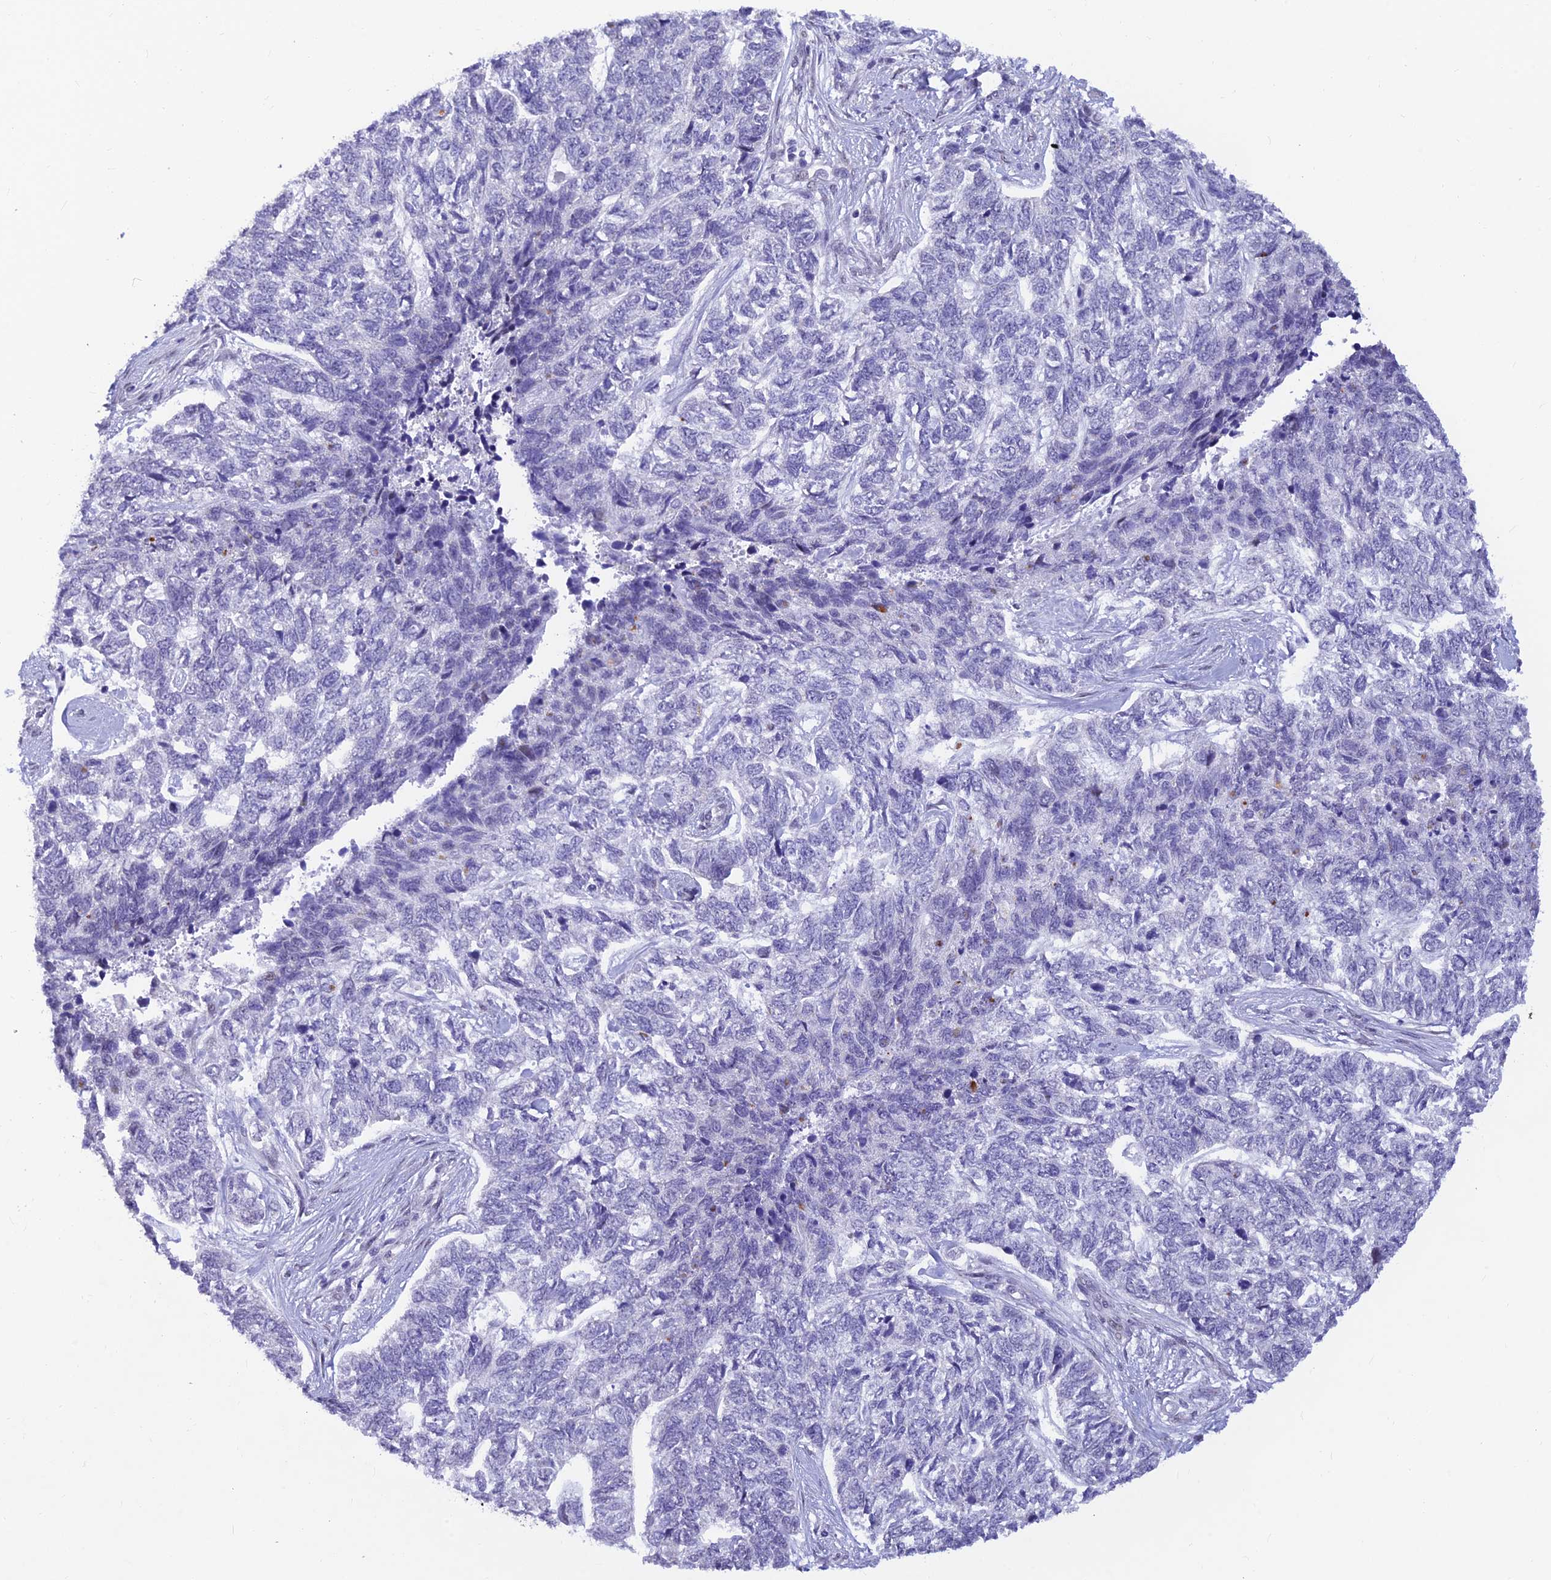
{"staining": {"intensity": "negative", "quantity": "none", "location": "none"}, "tissue": "skin cancer", "cell_type": "Tumor cells", "image_type": "cancer", "snomed": [{"axis": "morphology", "description": "Basal cell carcinoma"}, {"axis": "topography", "description": "Skin"}], "caption": "High magnification brightfield microscopy of skin cancer stained with DAB (3,3'-diaminobenzidine) (brown) and counterstained with hematoxylin (blue): tumor cells show no significant positivity. (DAB immunohistochemistry (IHC), high magnification).", "gene": "INKA1", "patient": {"sex": "female", "age": 65}}